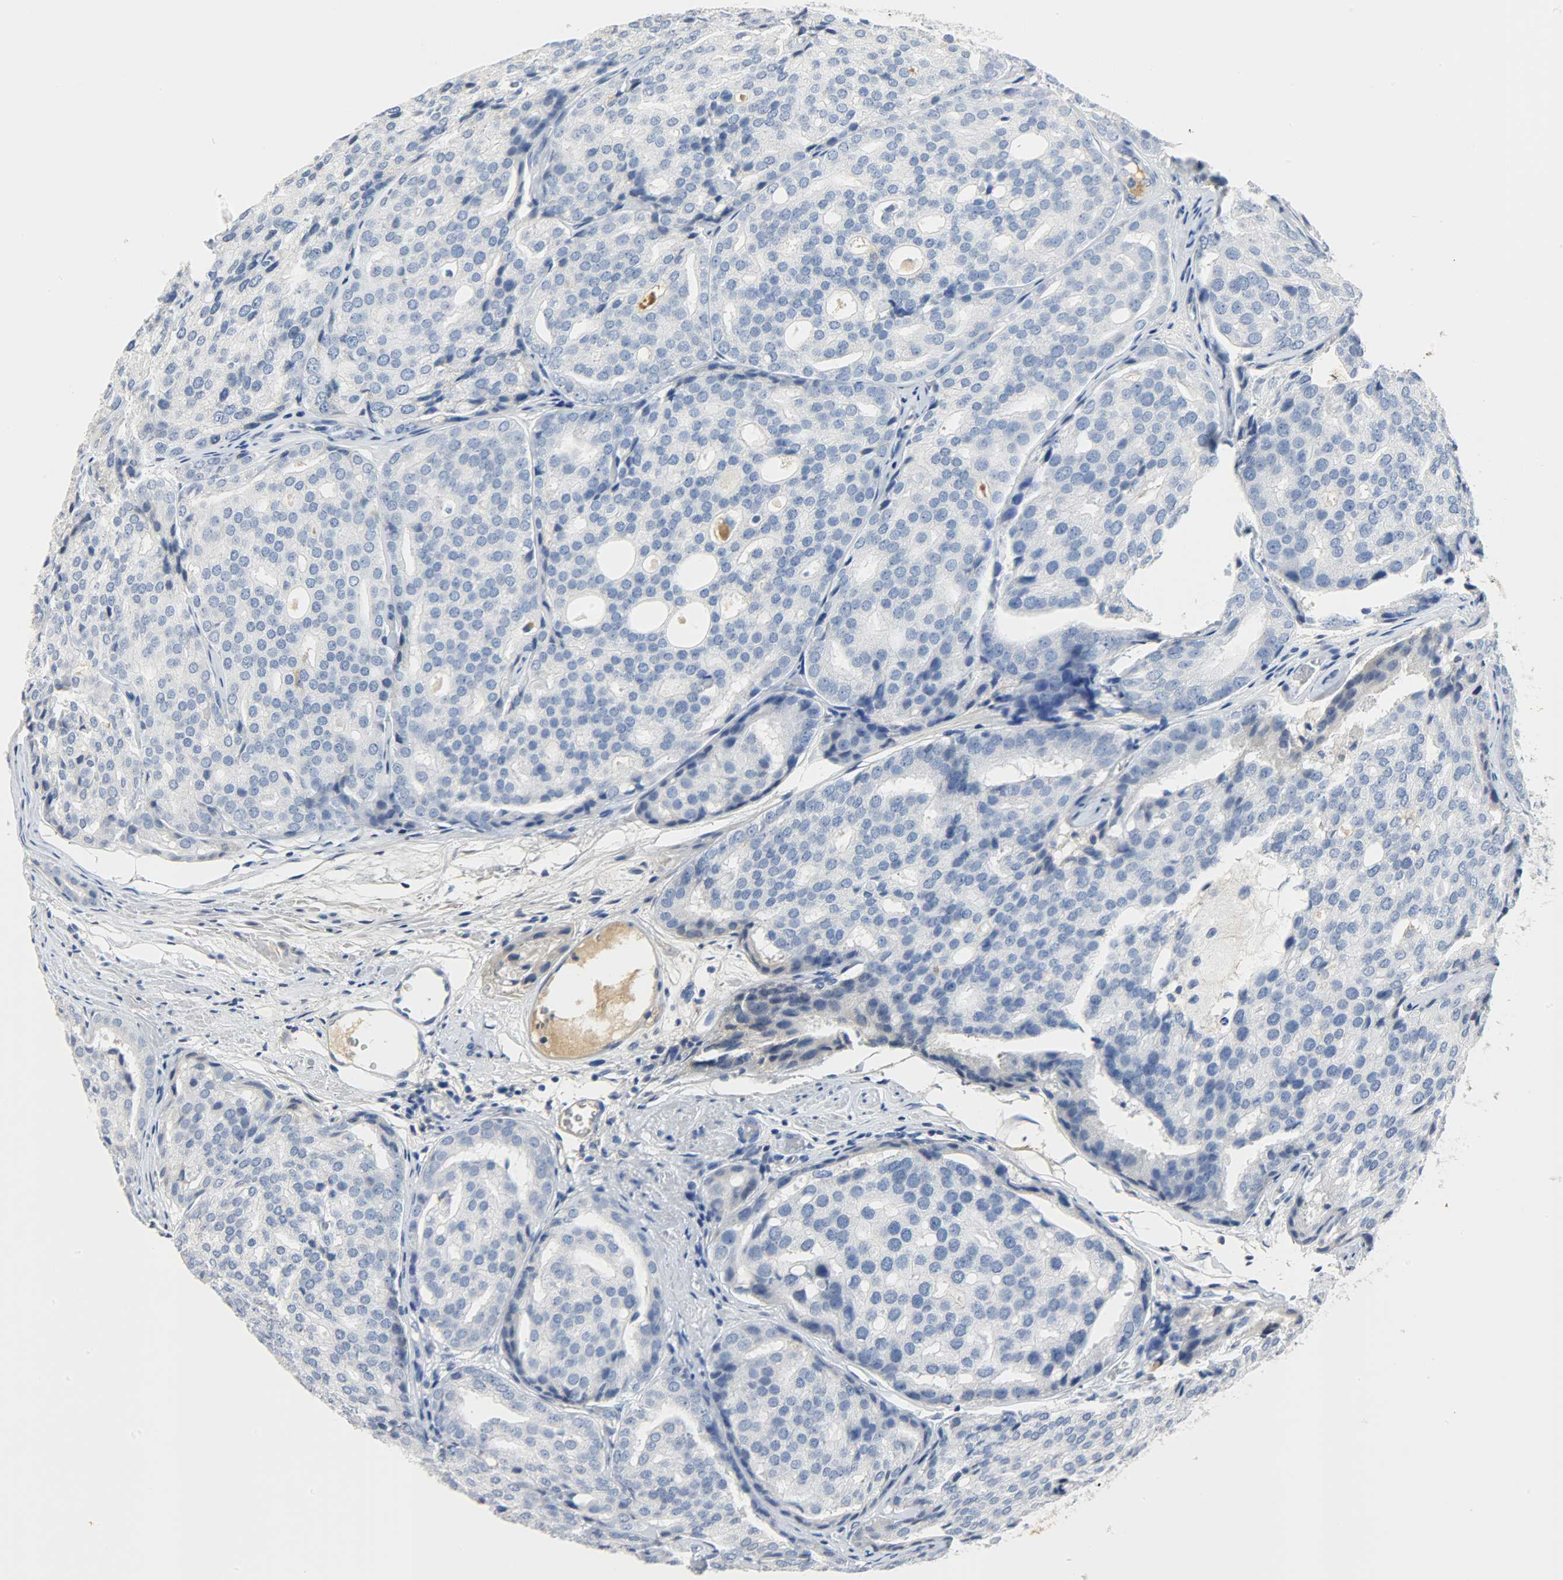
{"staining": {"intensity": "negative", "quantity": "none", "location": "none"}, "tissue": "prostate cancer", "cell_type": "Tumor cells", "image_type": "cancer", "snomed": [{"axis": "morphology", "description": "Adenocarcinoma, High grade"}, {"axis": "topography", "description": "Prostate"}], "caption": "IHC of human high-grade adenocarcinoma (prostate) shows no positivity in tumor cells. (DAB immunohistochemistry with hematoxylin counter stain).", "gene": "CRP", "patient": {"sex": "male", "age": 64}}